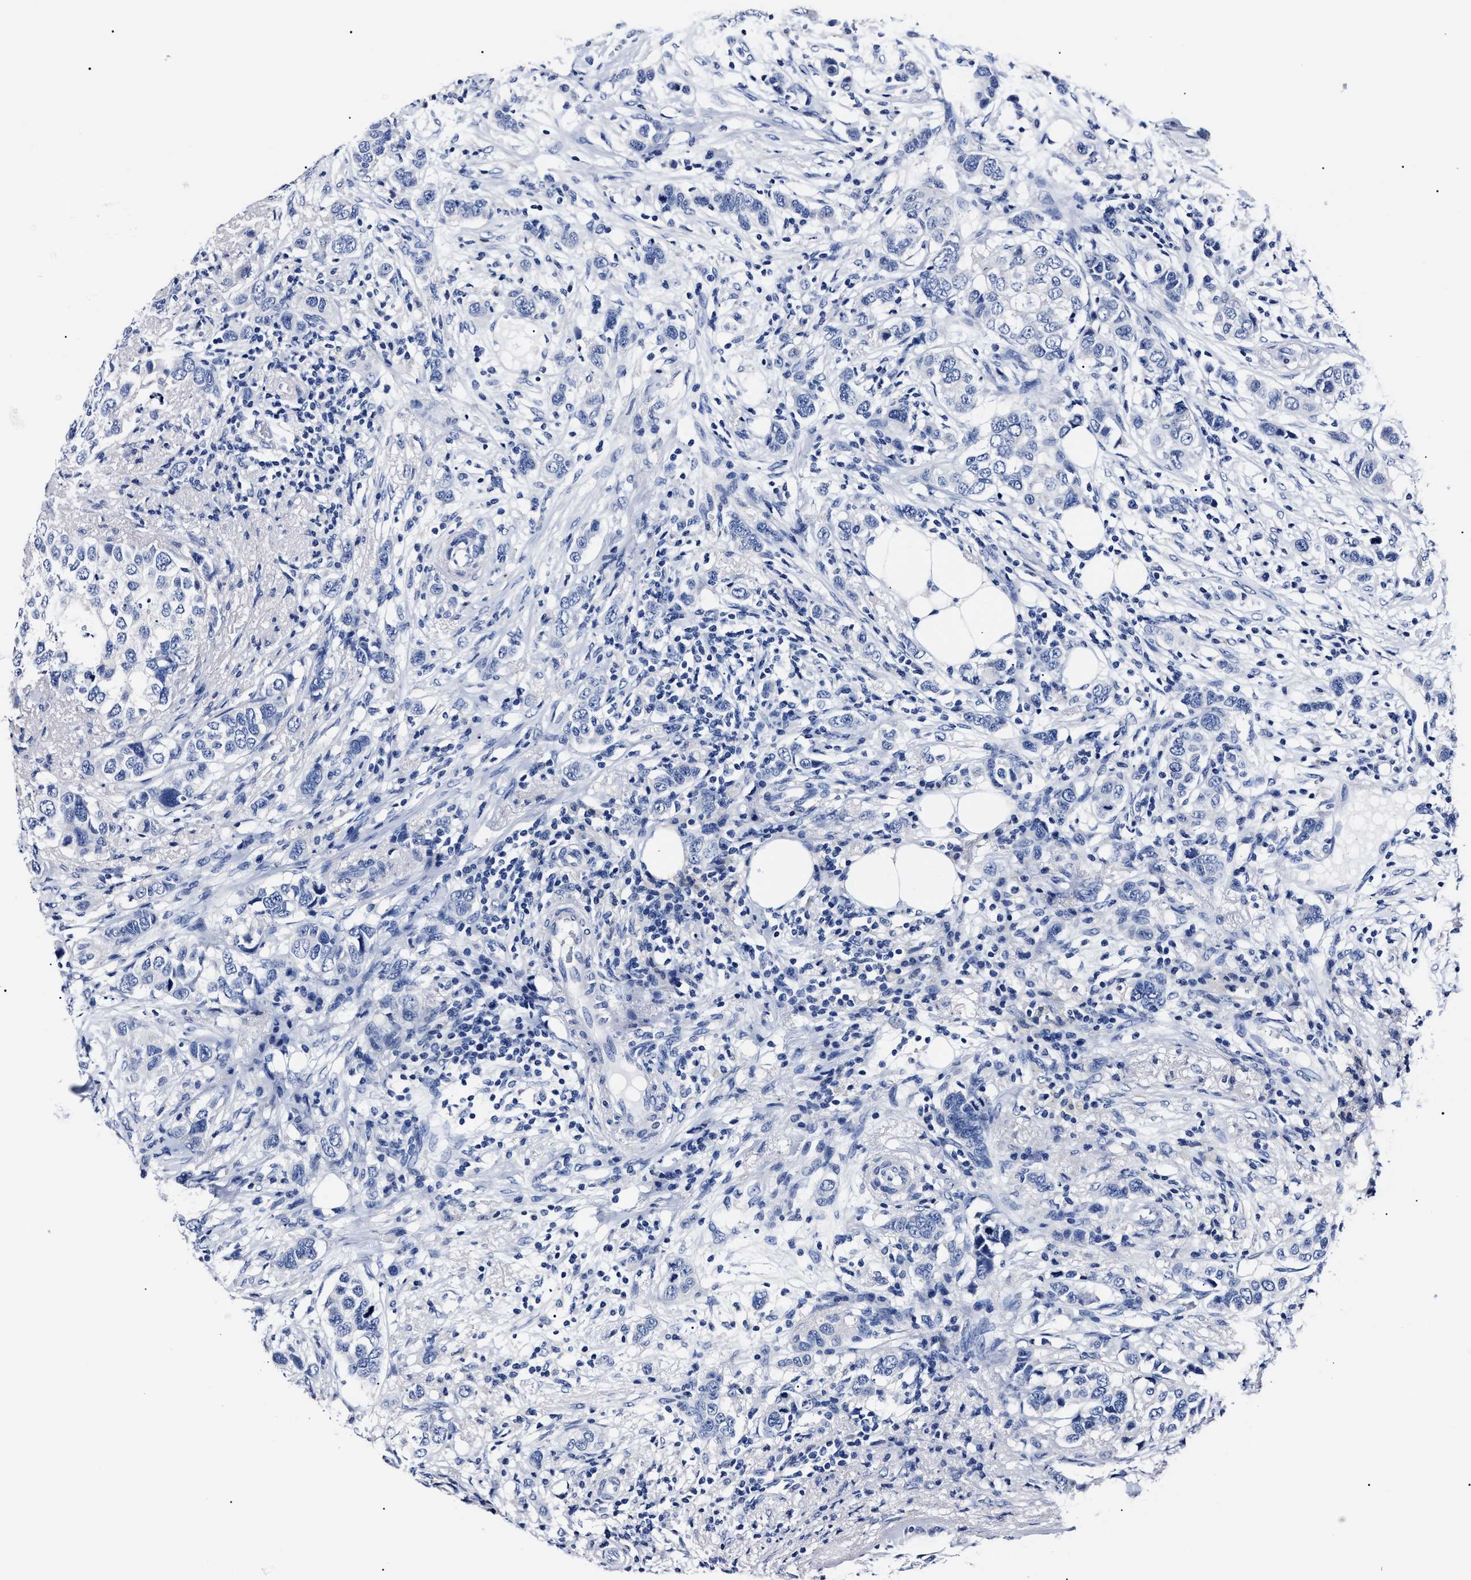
{"staining": {"intensity": "negative", "quantity": "none", "location": "none"}, "tissue": "breast cancer", "cell_type": "Tumor cells", "image_type": "cancer", "snomed": [{"axis": "morphology", "description": "Duct carcinoma"}, {"axis": "topography", "description": "Breast"}], "caption": "Tumor cells are negative for protein expression in human breast invasive ductal carcinoma.", "gene": "ALPG", "patient": {"sex": "female", "age": 50}}